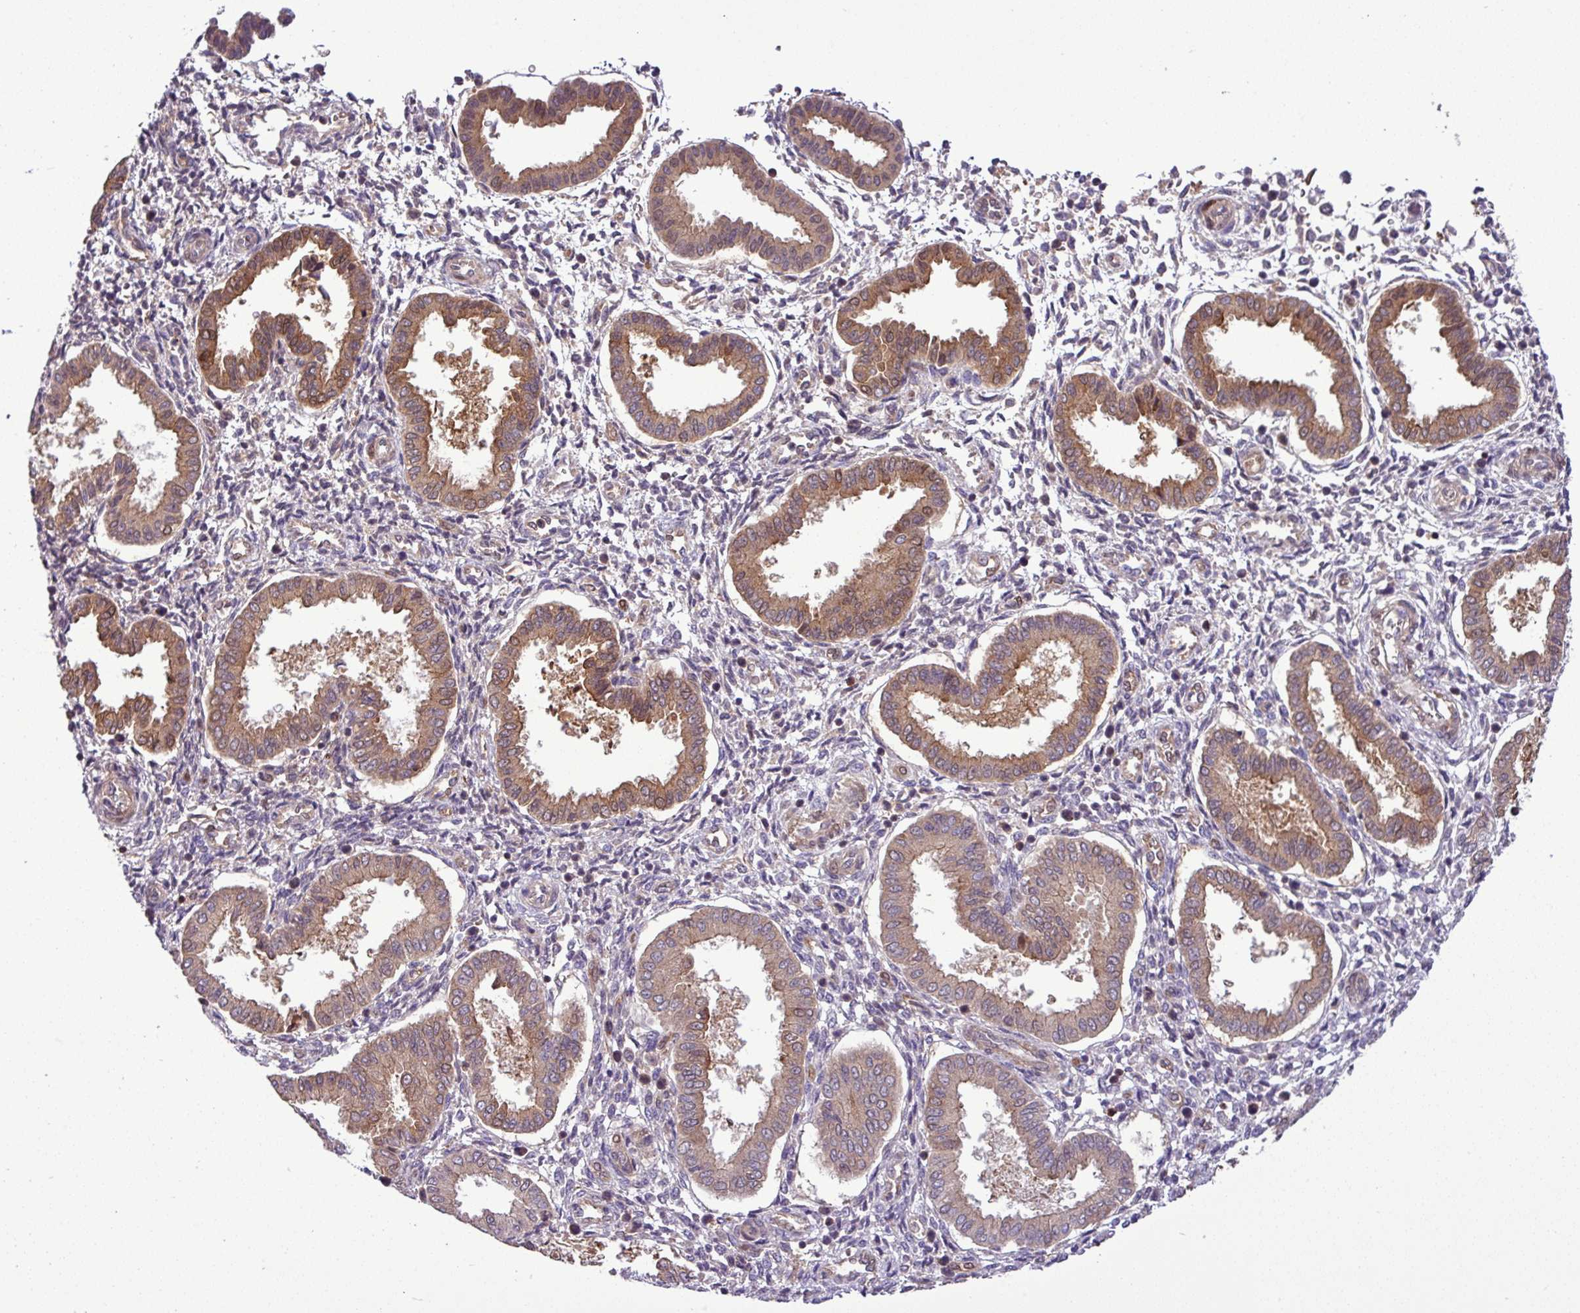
{"staining": {"intensity": "moderate", "quantity": "25%-75%", "location": "cytoplasmic/membranous,nuclear"}, "tissue": "endometrium", "cell_type": "Cells in endometrial stroma", "image_type": "normal", "snomed": [{"axis": "morphology", "description": "Normal tissue, NOS"}, {"axis": "topography", "description": "Endometrium"}], "caption": "An immunohistochemistry micrograph of unremarkable tissue is shown. Protein staining in brown shows moderate cytoplasmic/membranous,nuclear positivity in endometrium within cells in endometrial stroma.", "gene": "CARHSP1", "patient": {"sex": "female", "age": 24}}